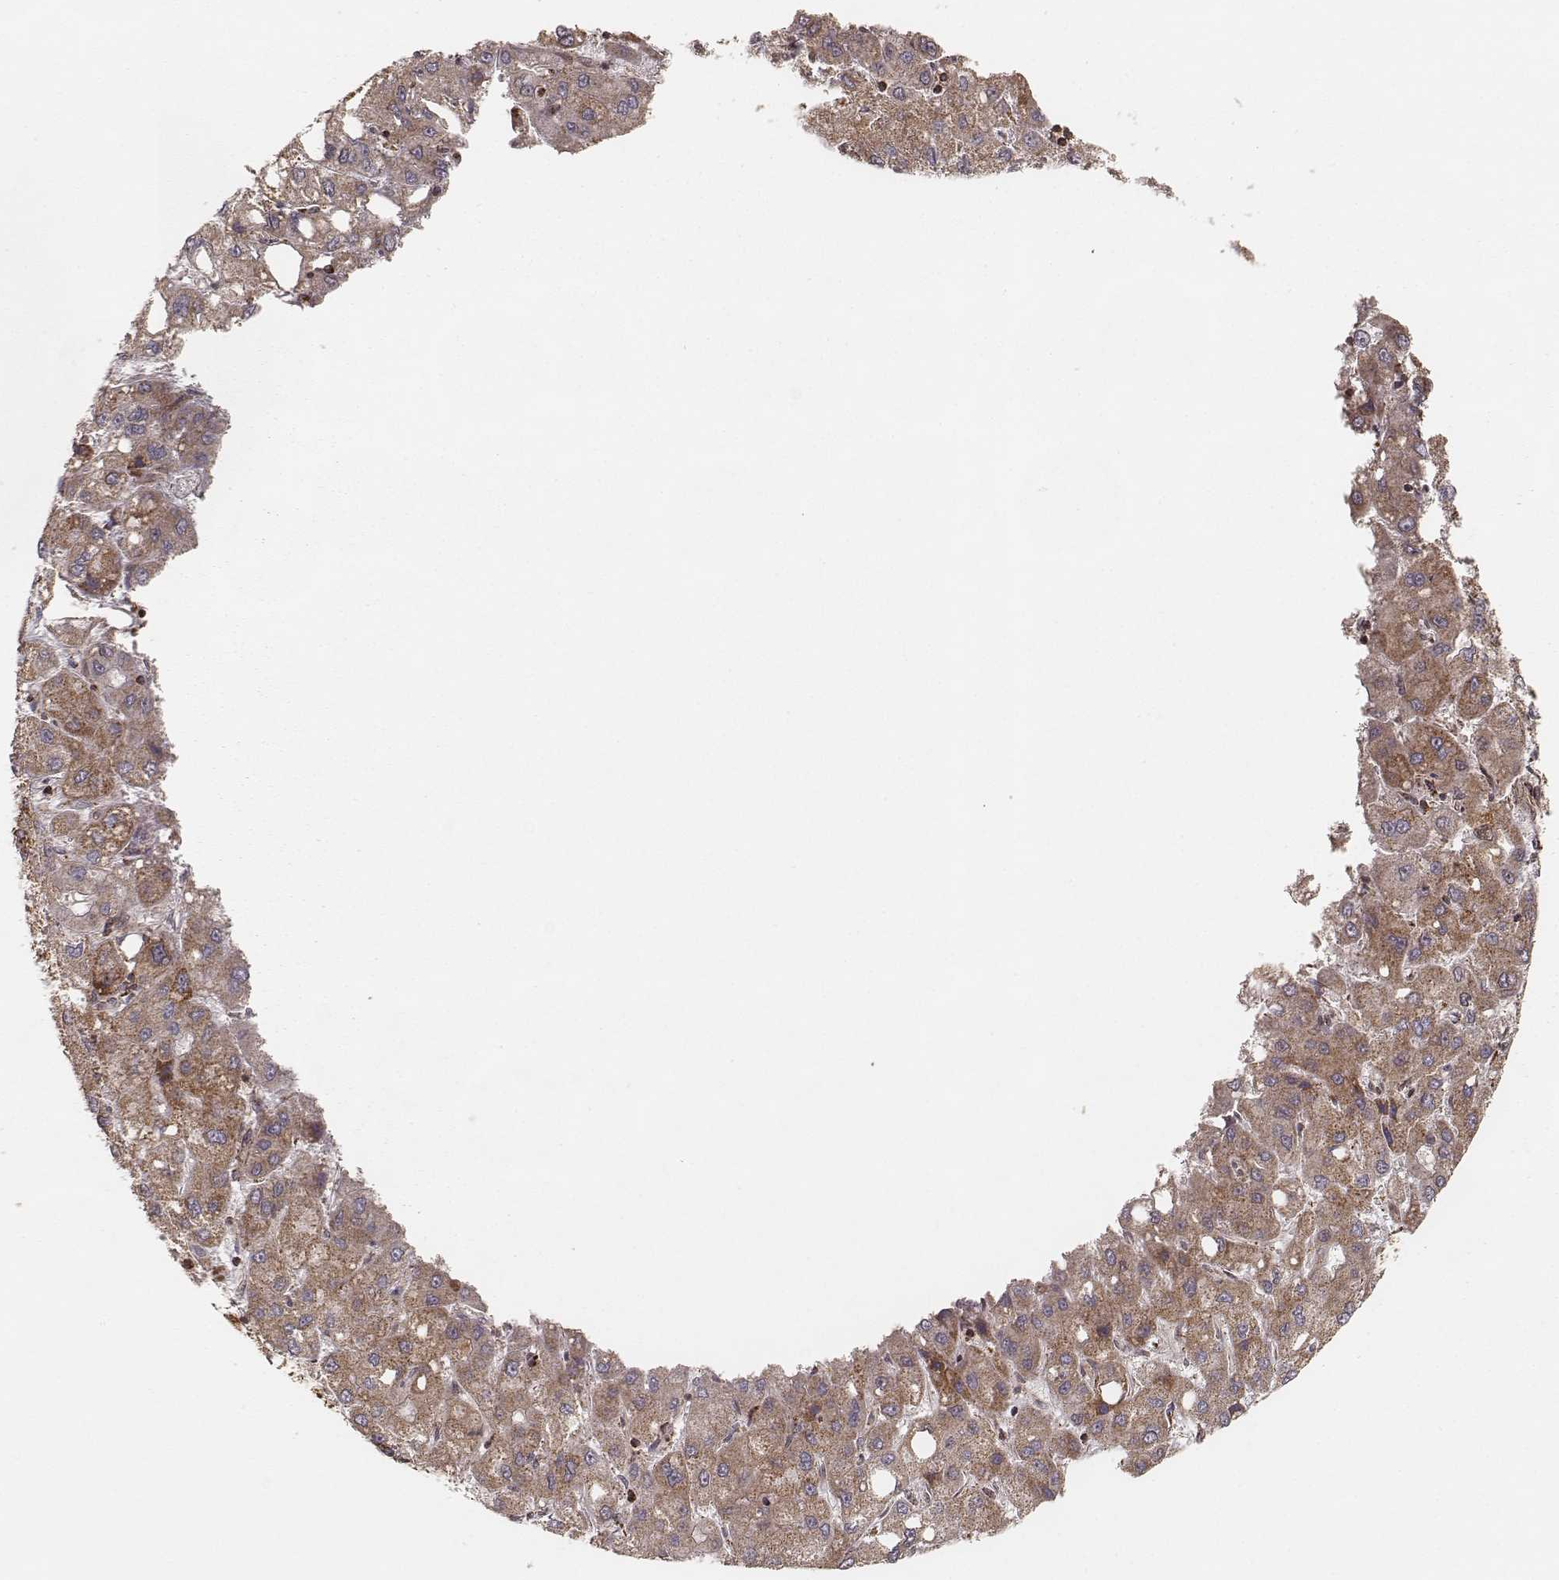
{"staining": {"intensity": "weak", "quantity": ">75%", "location": "cytoplasmic/membranous"}, "tissue": "liver cancer", "cell_type": "Tumor cells", "image_type": "cancer", "snomed": [{"axis": "morphology", "description": "Carcinoma, Hepatocellular, NOS"}, {"axis": "topography", "description": "Liver"}], "caption": "Immunohistochemistry (IHC) image of neoplastic tissue: human liver cancer stained using IHC demonstrates low levels of weak protein expression localized specifically in the cytoplasmic/membranous of tumor cells, appearing as a cytoplasmic/membranous brown color.", "gene": "CS", "patient": {"sex": "male", "age": 73}}